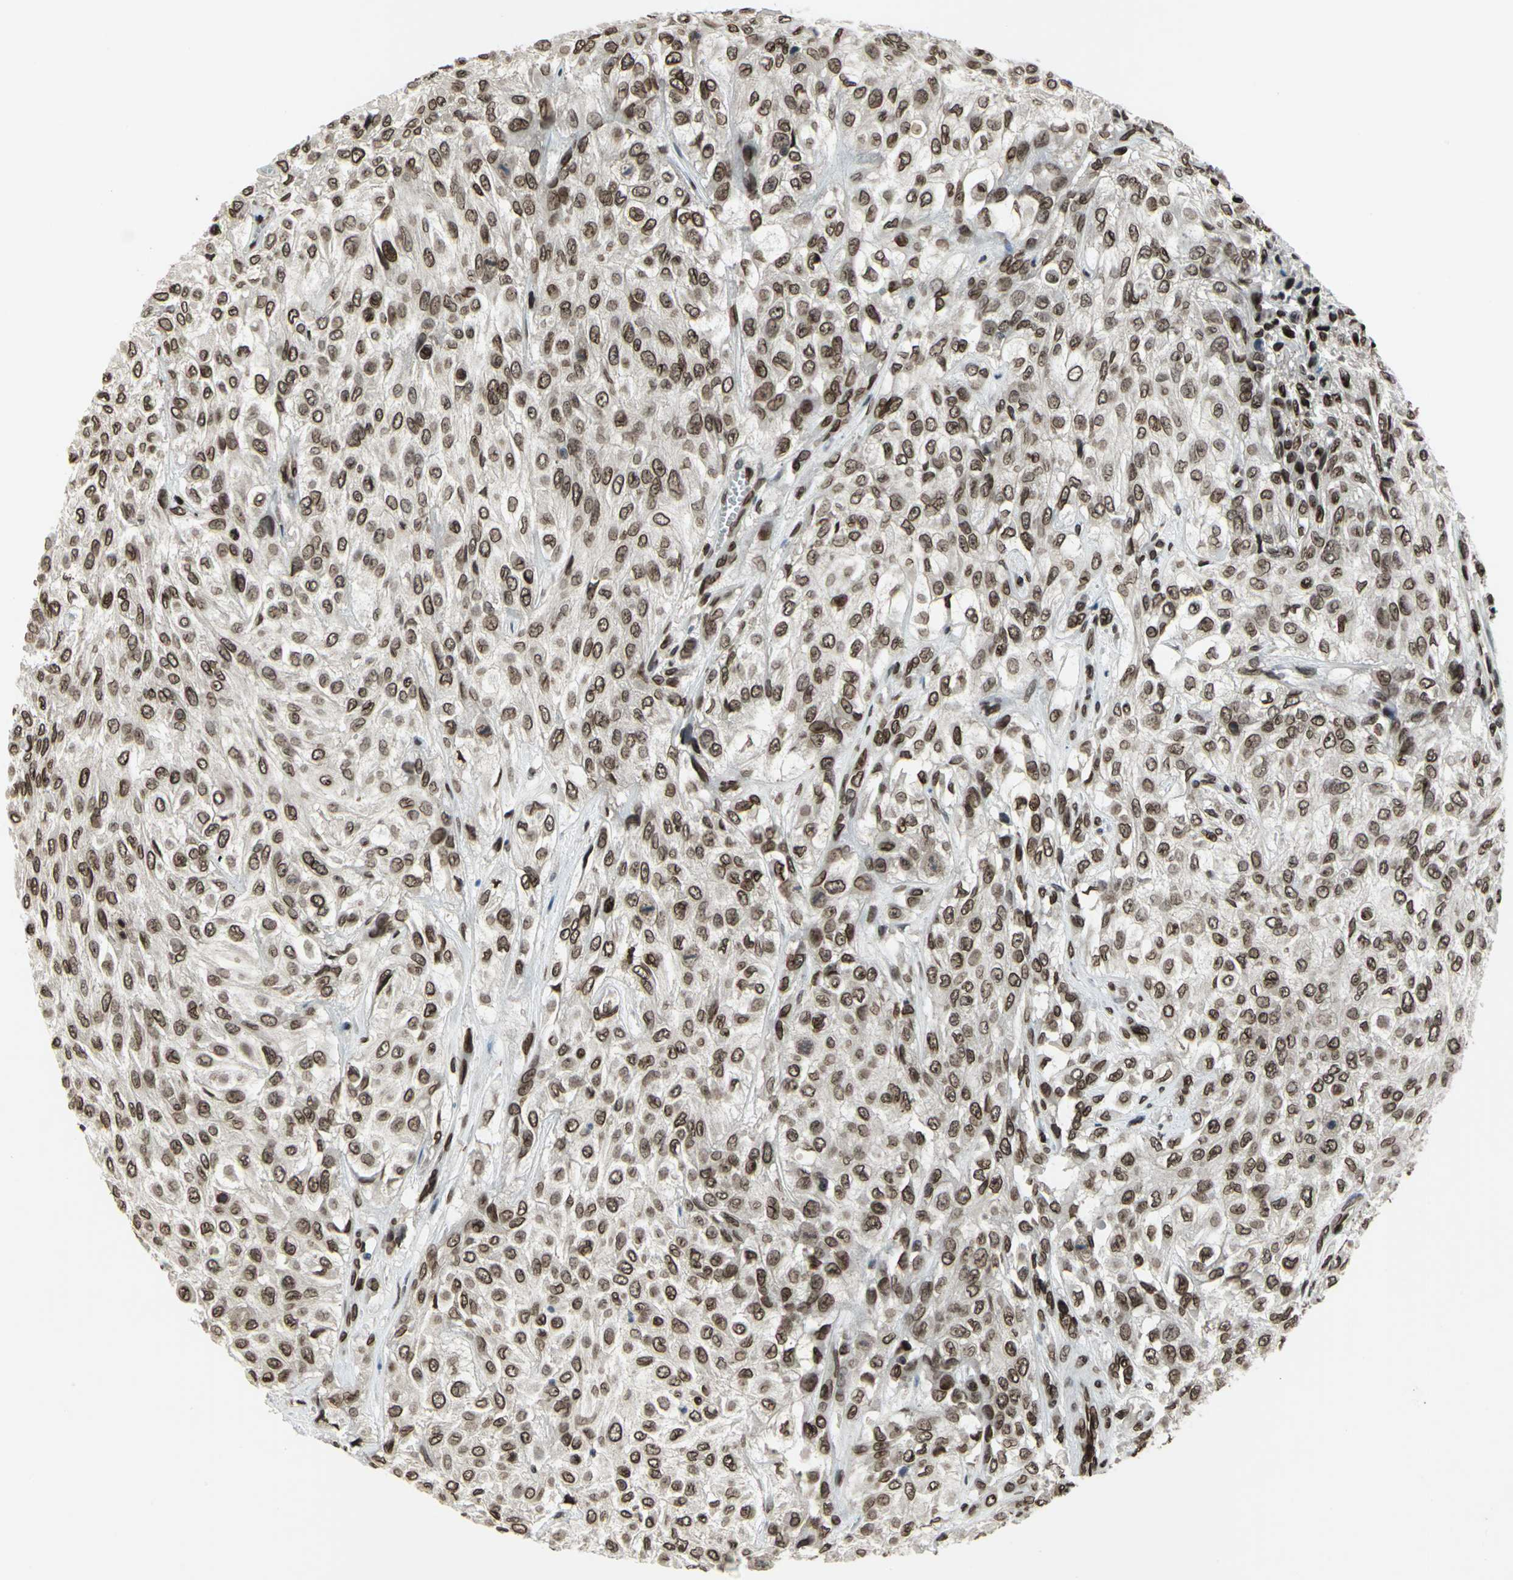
{"staining": {"intensity": "strong", "quantity": ">75%", "location": "cytoplasmic/membranous,nuclear"}, "tissue": "urothelial cancer", "cell_type": "Tumor cells", "image_type": "cancer", "snomed": [{"axis": "morphology", "description": "Urothelial carcinoma, High grade"}, {"axis": "topography", "description": "Urinary bladder"}], "caption": "DAB (3,3'-diaminobenzidine) immunohistochemical staining of urothelial cancer exhibits strong cytoplasmic/membranous and nuclear protein staining in approximately >75% of tumor cells. Nuclei are stained in blue.", "gene": "ISY1", "patient": {"sex": "male", "age": 57}}